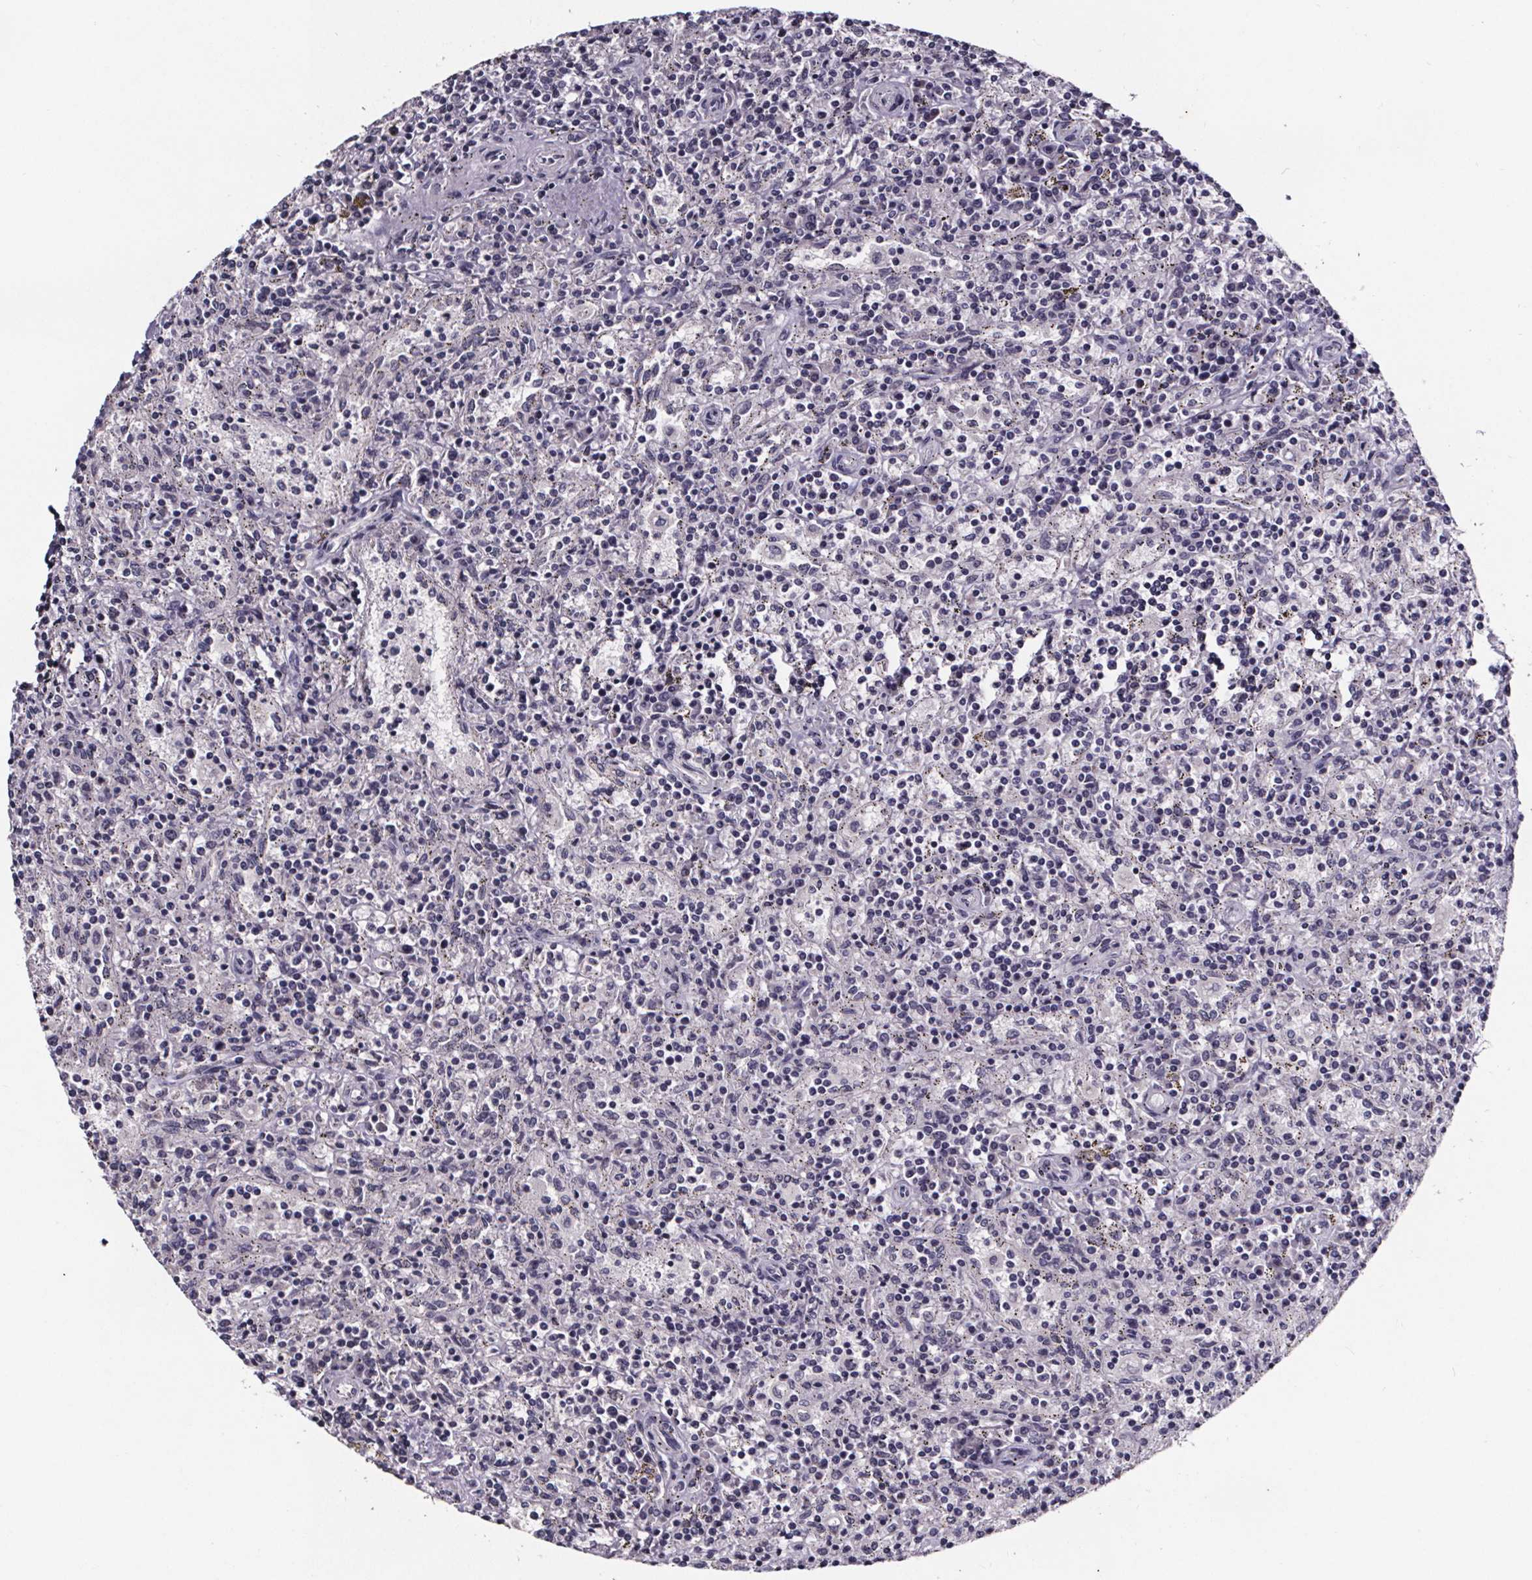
{"staining": {"intensity": "negative", "quantity": "none", "location": "none"}, "tissue": "lymphoma", "cell_type": "Tumor cells", "image_type": "cancer", "snomed": [{"axis": "morphology", "description": "Malignant lymphoma, non-Hodgkin's type, Low grade"}, {"axis": "topography", "description": "Spleen"}], "caption": "An immunohistochemistry (IHC) photomicrograph of low-grade malignant lymphoma, non-Hodgkin's type is shown. There is no staining in tumor cells of low-grade malignant lymphoma, non-Hodgkin's type.", "gene": "AR", "patient": {"sex": "male", "age": 62}}